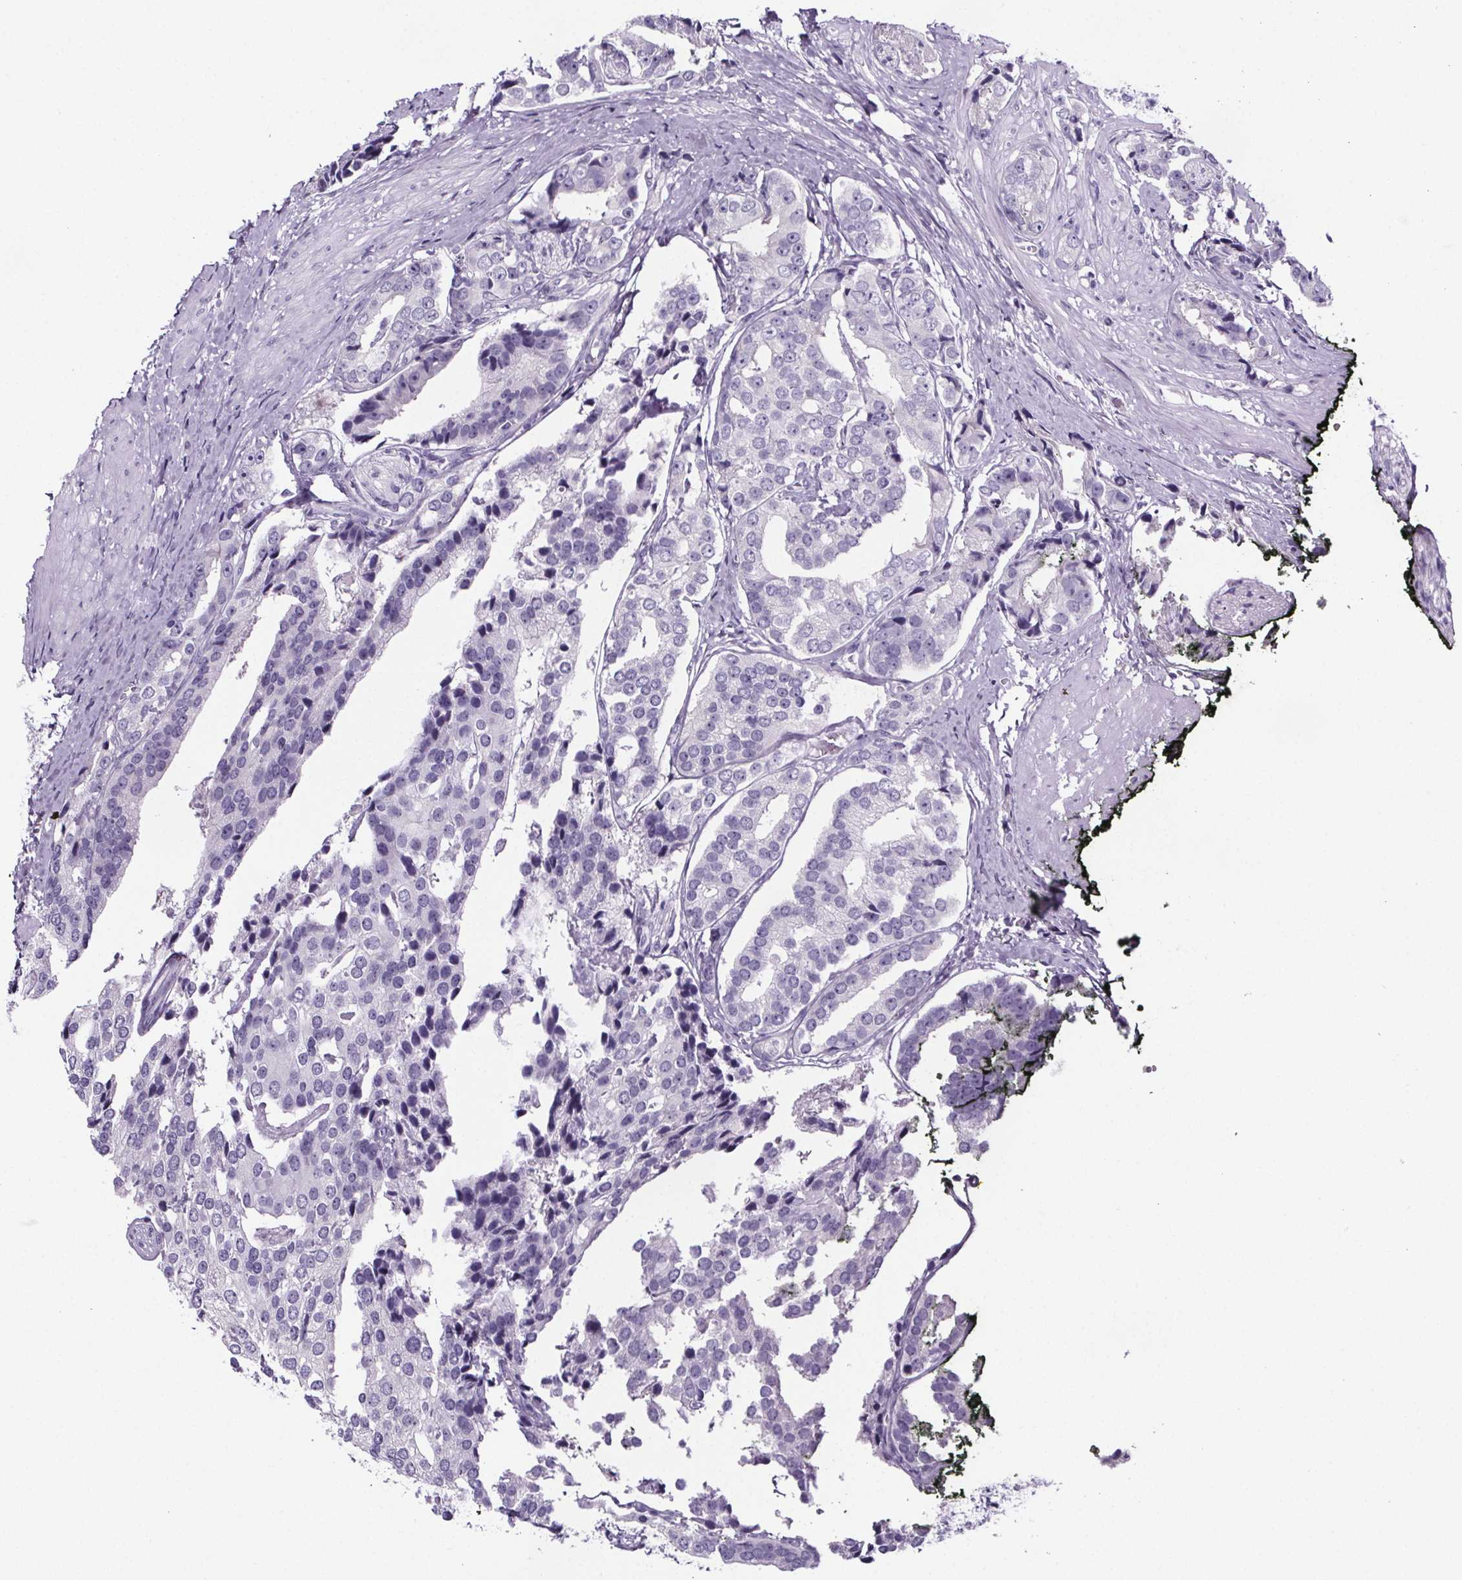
{"staining": {"intensity": "negative", "quantity": "none", "location": "none"}, "tissue": "prostate cancer", "cell_type": "Tumor cells", "image_type": "cancer", "snomed": [{"axis": "morphology", "description": "Adenocarcinoma, High grade"}, {"axis": "topography", "description": "Prostate"}], "caption": "Immunohistochemical staining of human prostate cancer displays no significant positivity in tumor cells.", "gene": "CUBN", "patient": {"sex": "male", "age": 71}}